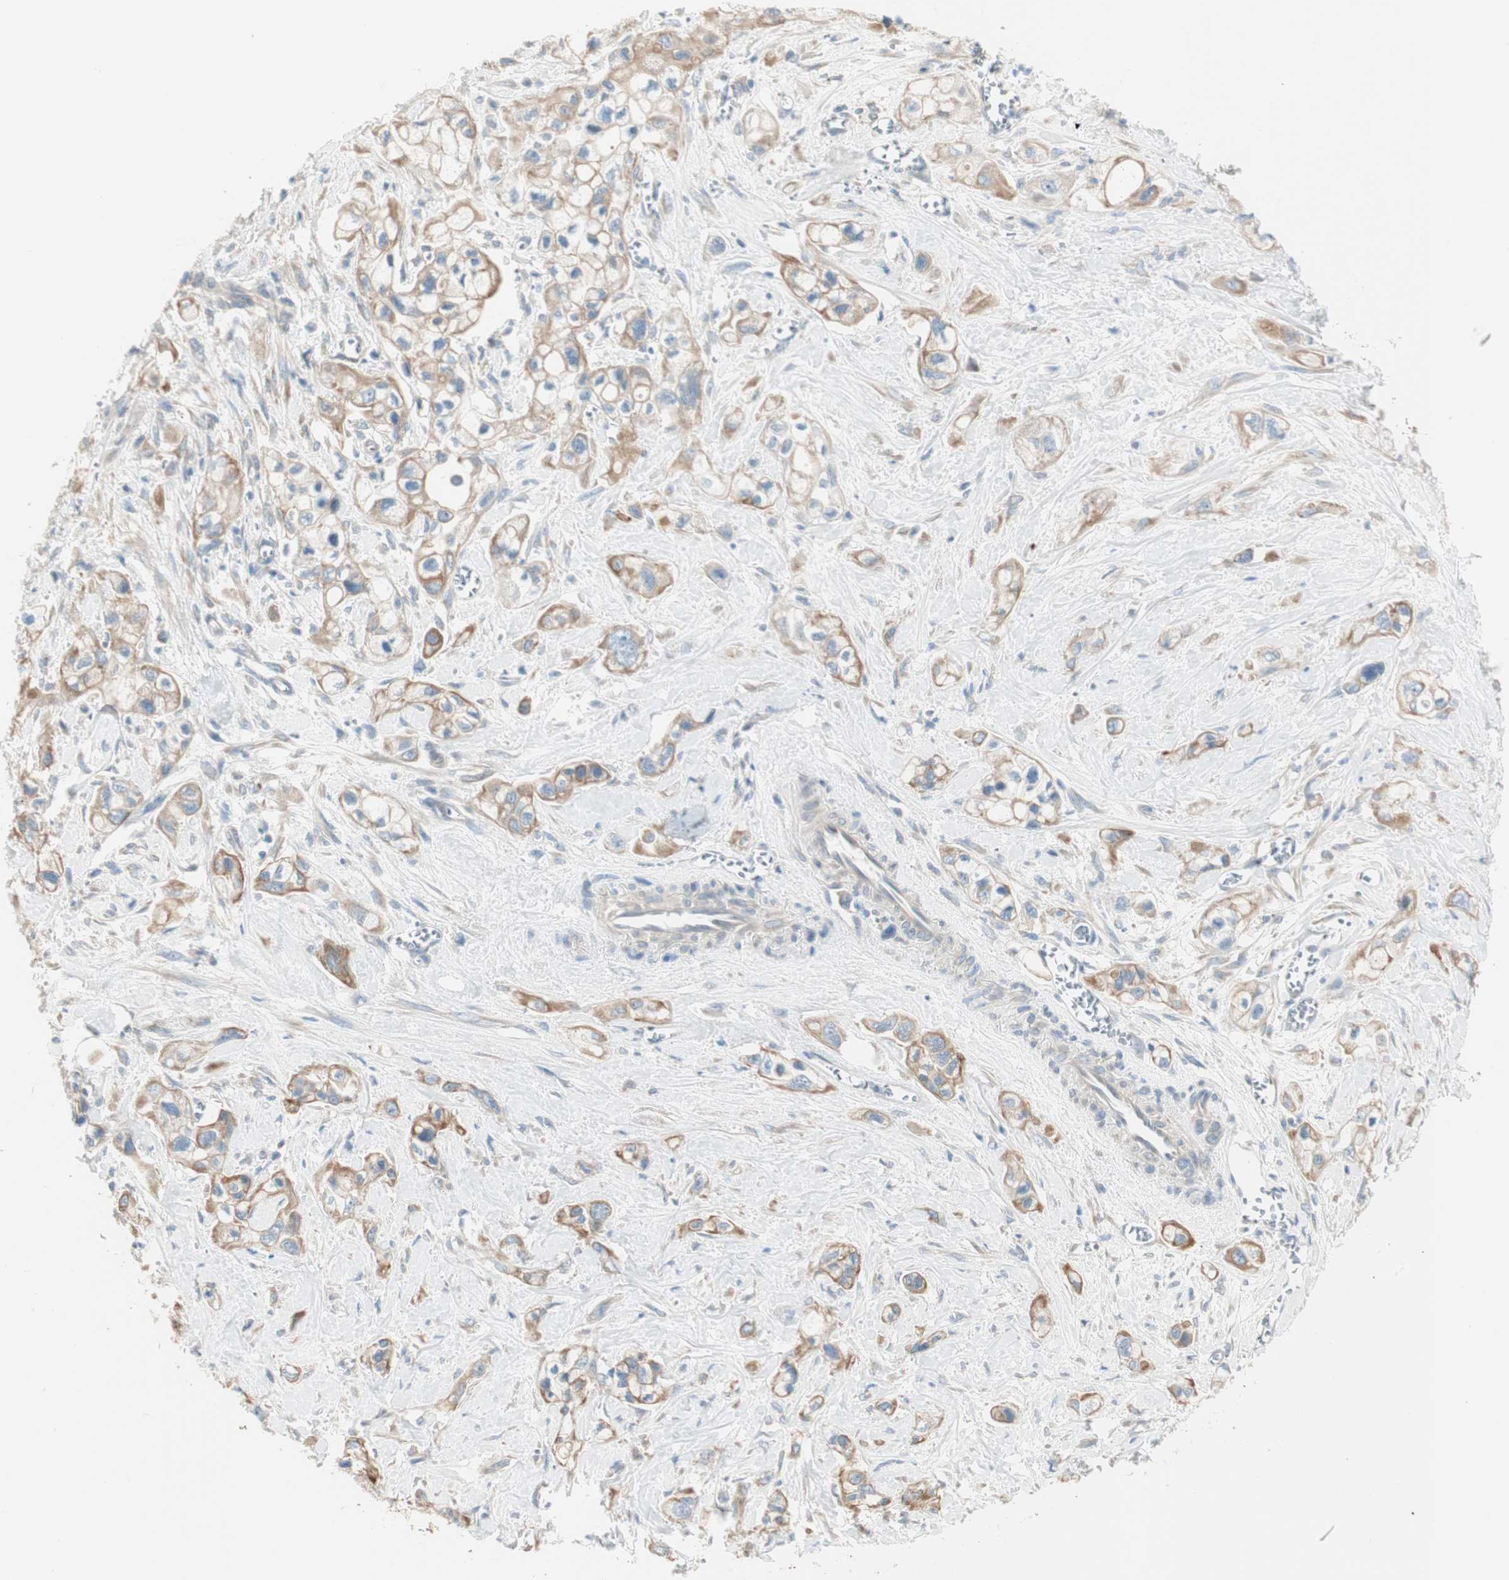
{"staining": {"intensity": "moderate", "quantity": ">75%", "location": "cytoplasmic/membranous"}, "tissue": "pancreatic cancer", "cell_type": "Tumor cells", "image_type": "cancer", "snomed": [{"axis": "morphology", "description": "Adenocarcinoma, NOS"}, {"axis": "topography", "description": "Pancreas"}], "caption": "An image of human pancreatic adenocarcinoma stained for a protein shows moderate cytoplasmic/membranous brown staining in tumor cells. The staining was performed using DAB (3,3'-diaminobenzidine) to visualize the protein expression in brown, while the nuclei were stained in blue with hematoxylin (Magnification: 20x).", "gene": "CDK3", "patient": {"sex": "male", "age": 74}}